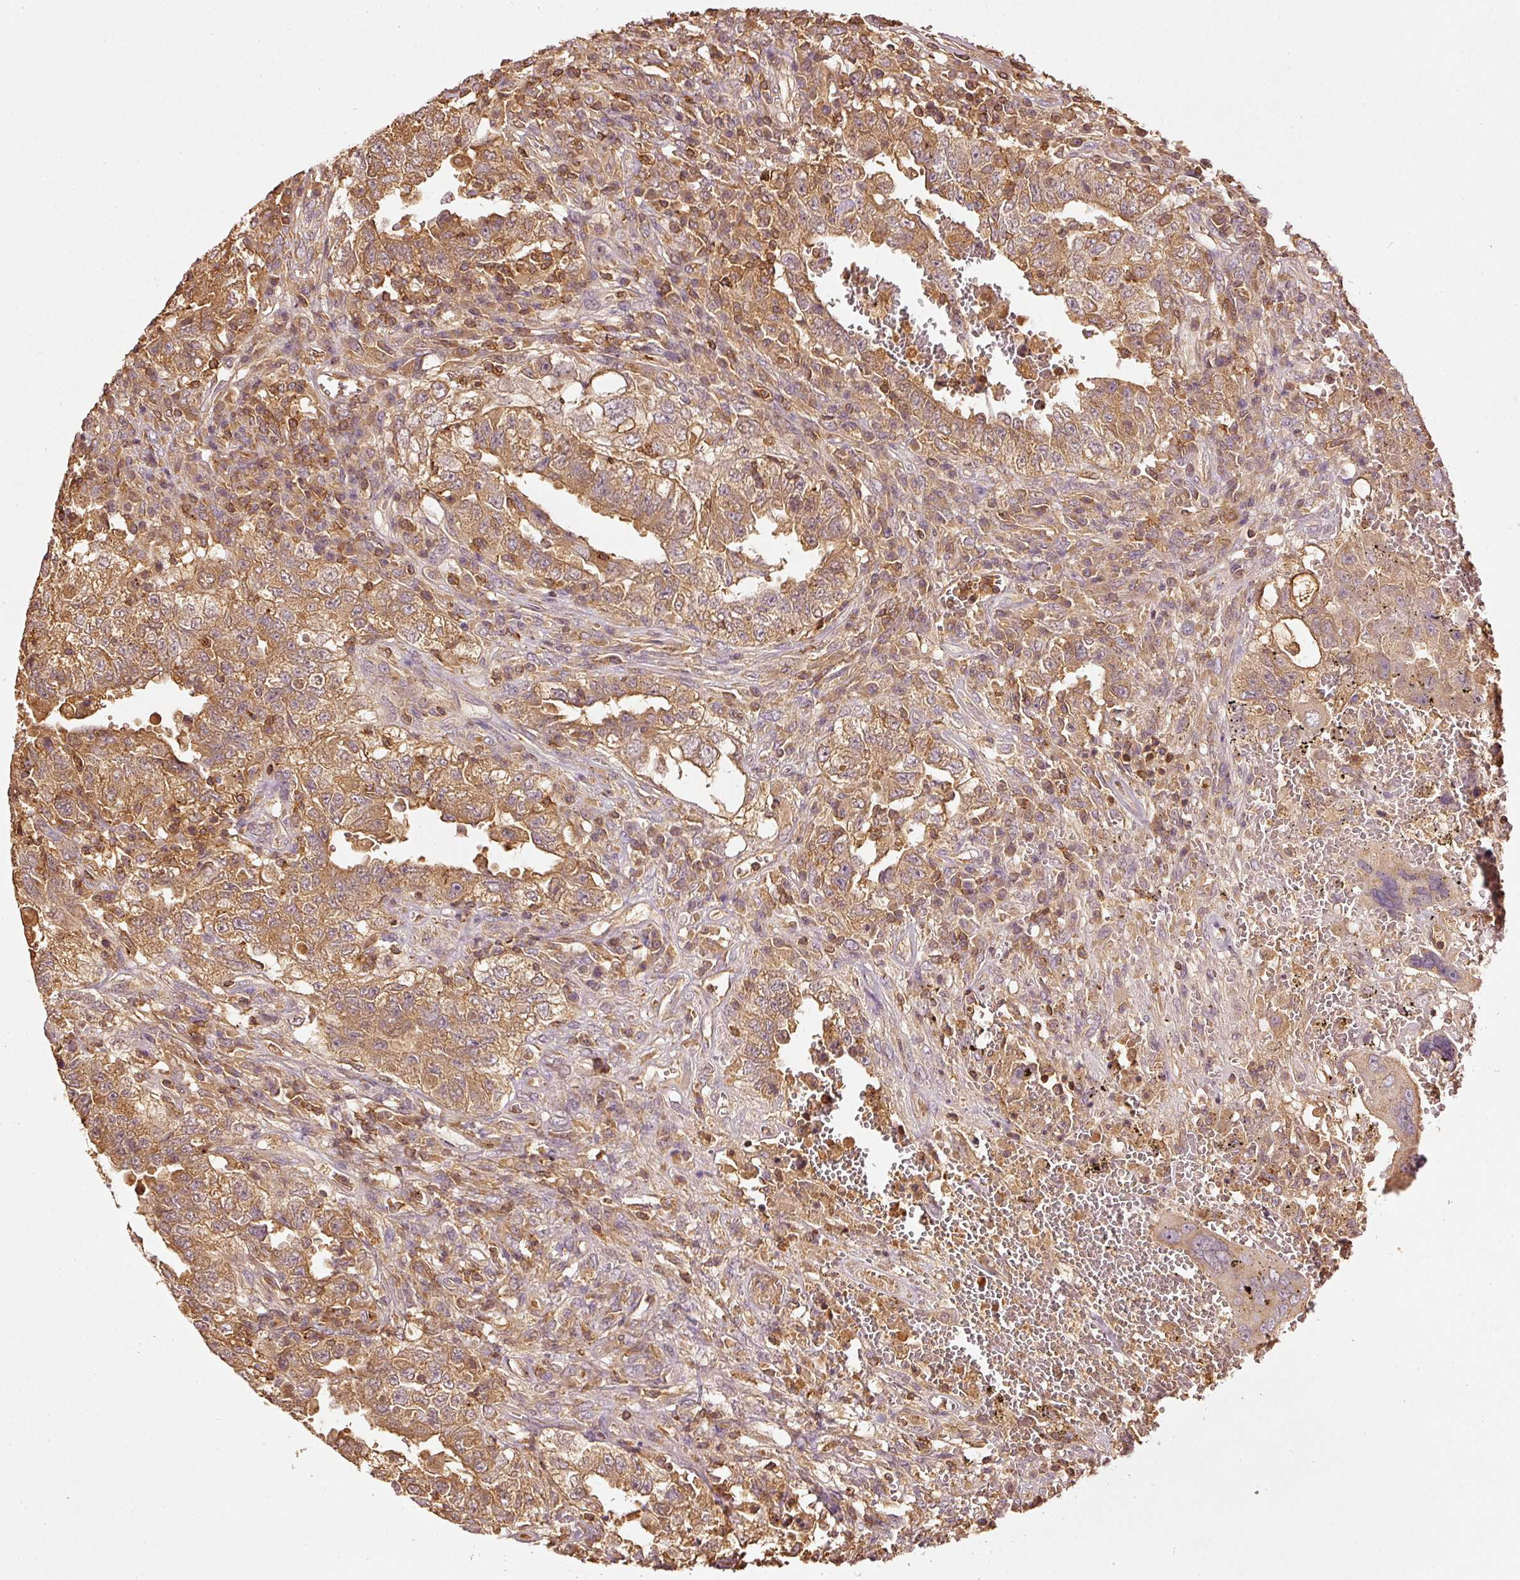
{"staining": {"intensity": "moderate", "quantity": ">75%", "location": "cytoplasmic/membranous"}, "tissue": "testis cancer", "cell_type": "Tumor cells", "image_type": "cancer", "snomed": [{"axis": "morphology", "description": "Carcinoma, Embryonal, NOS"}, {"axis": "topography", "description": "Testis"}], "caption": "Tumor cells reveal medium levels of moderate cytoplasmic/membranous expression in approximately >75% of cells in human testis cancer.", "gene": "EVL", "patient": {"sex": "male", "age": 26}}